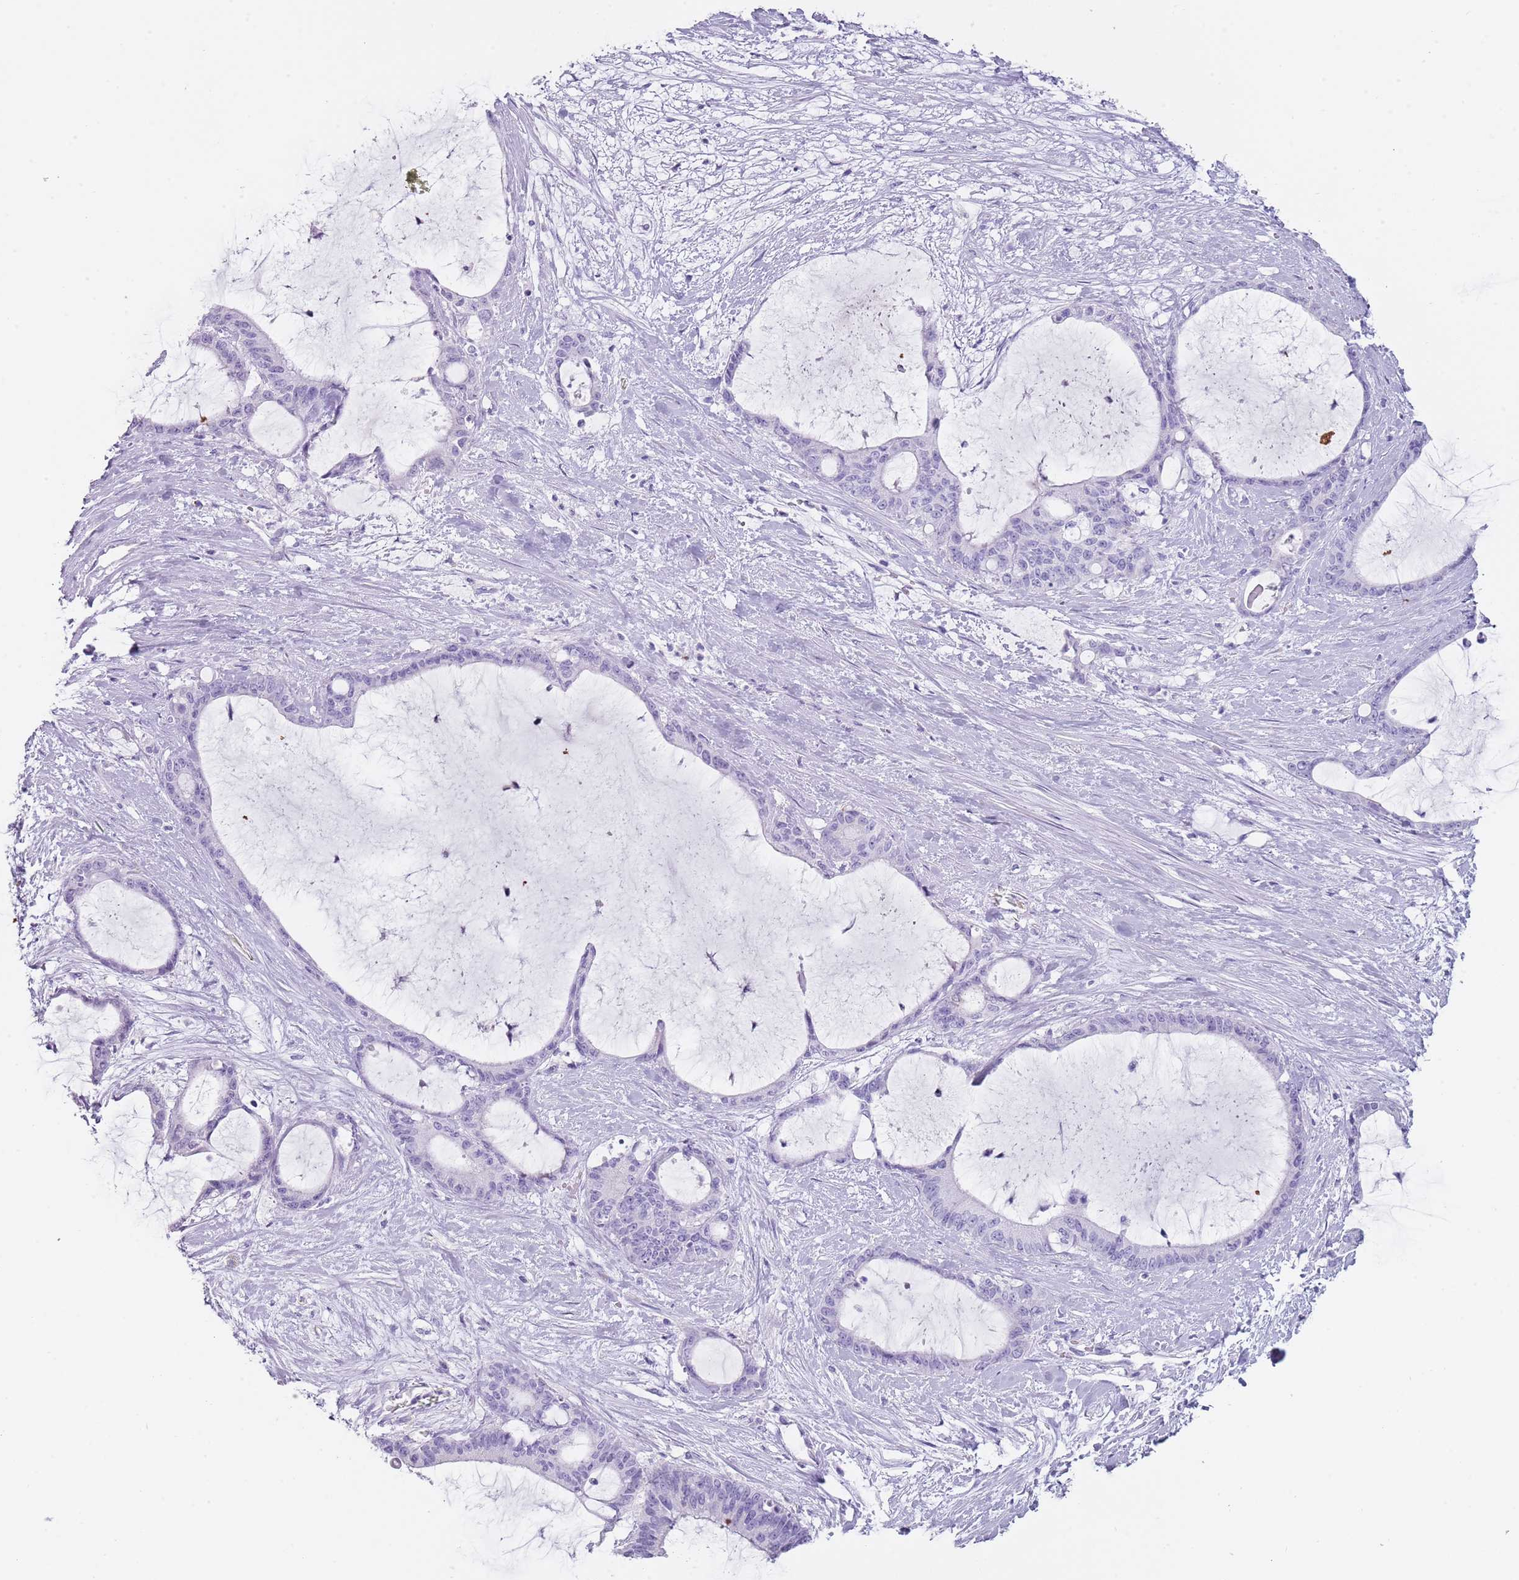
{"staining": {"intensity": "negative", "quantity": "none", "location": "none"}, "tissue": "liver cancer", "cell_type": "Tumor cells", "image_type": "cancer", "snomed": [{"axis": "morphology", "description": "Normal tissue, NOS"}, {"axis": "morphology", "description": "Cholangiocarcinoma"}, {"axis": "topography", "description": "Liver"}, {"axis": "topography", "description": "Peripheral nerve tissue"}], "caption": "Cholangiocarcinoma (liver) stained for a protein using IHC reveals no expression tumor cells.", "gene": "NBPF20", "patient": {"sex": "female", "age": 73}}